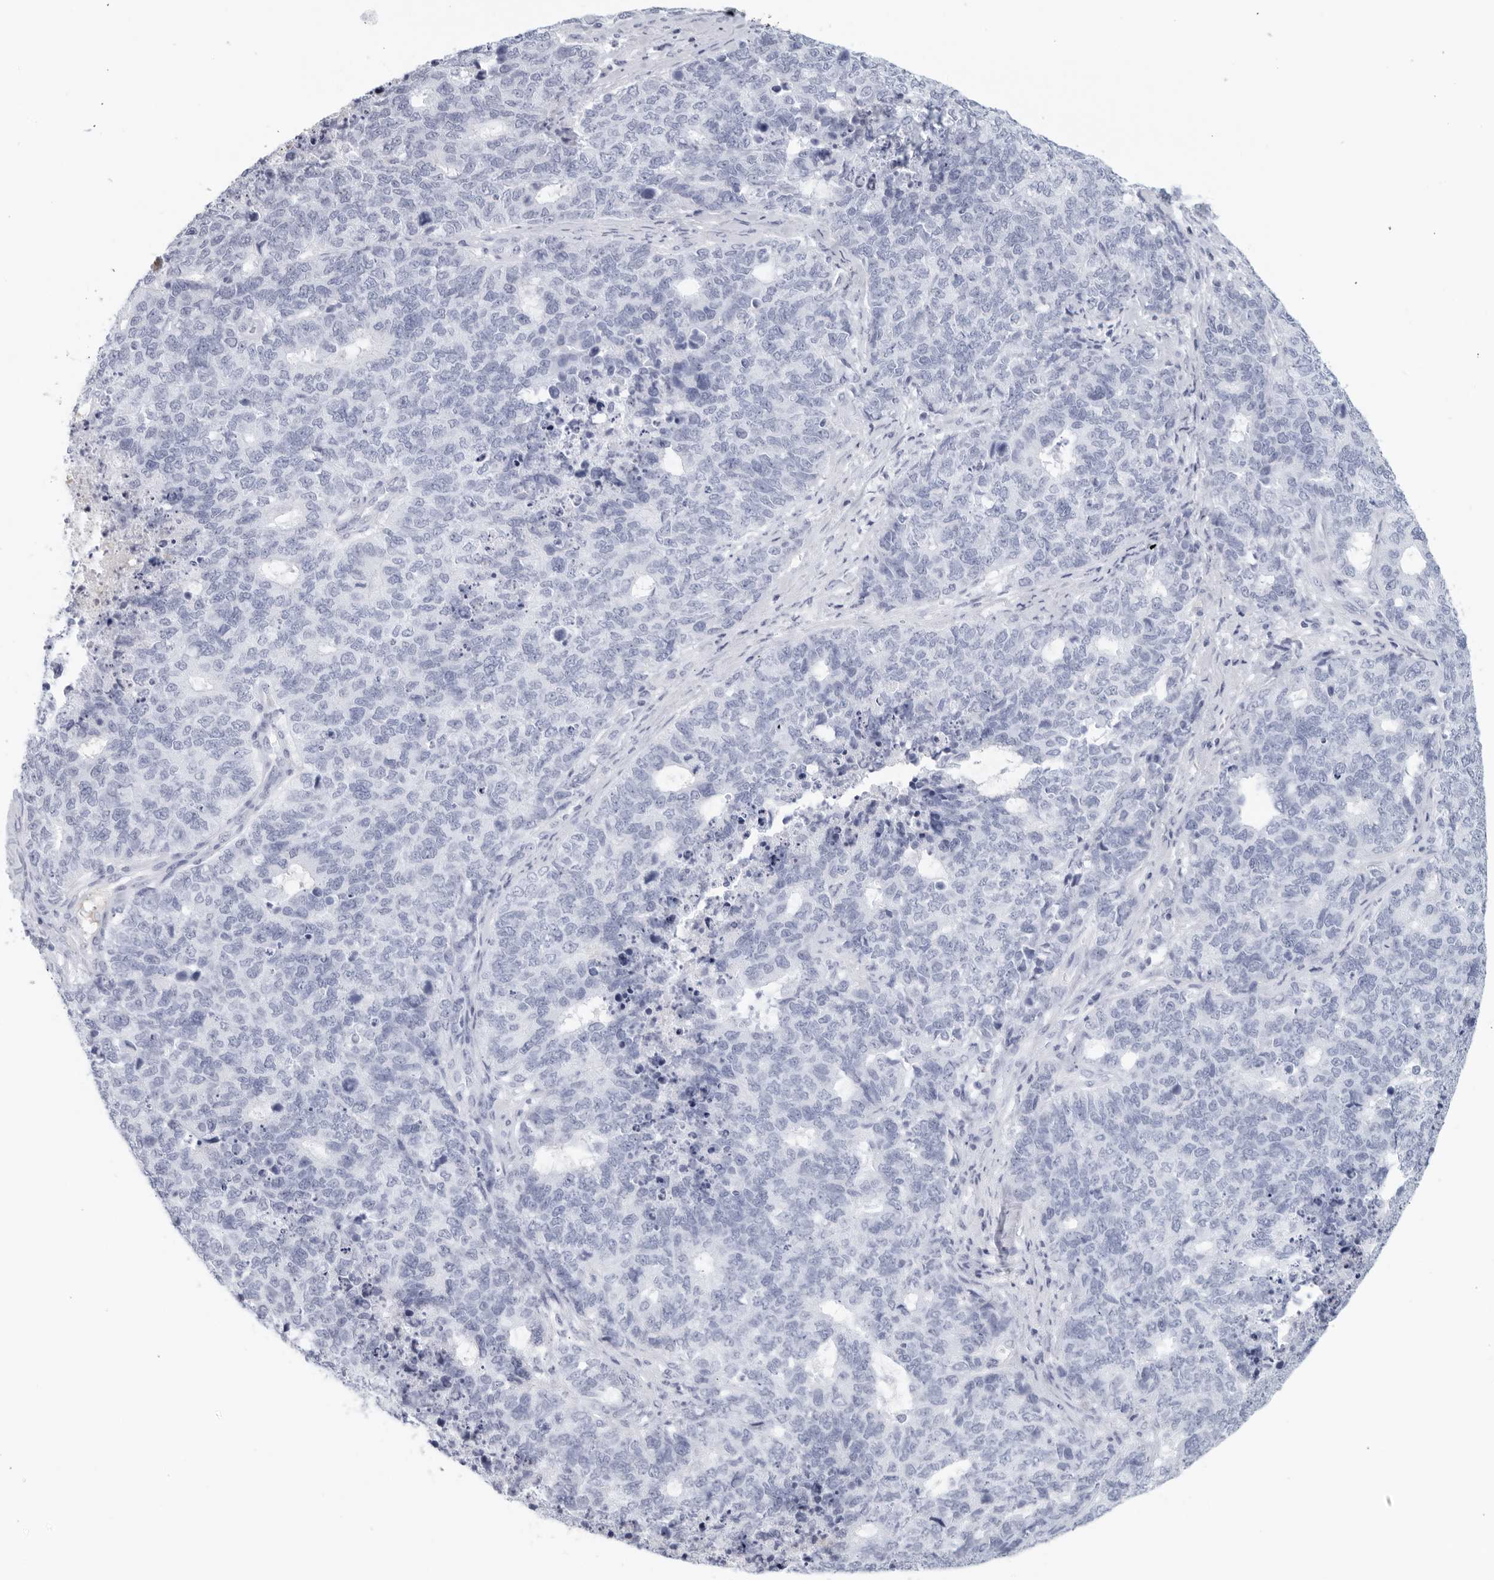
{"staining": {"intensity": "negative", "quantity": "none", "location": "none"}, "tissue": "cervical cancer", "cell_type": "Tumor cells", "image_type": "cancer", "snomed": [{"axis": "morphology", "description": "Squamous cell carcinoma, NOS"}, {"axis": "topography", "description": "Cervix"}], "caption": "DAB immunohistochemical staining of squamous cell carcinoma (cervical) exhibits no significant staining in tumor cells. Nuclei are stained in blue.", "gene": "FGG", "patient": {"sex": "female", "age": 63}}